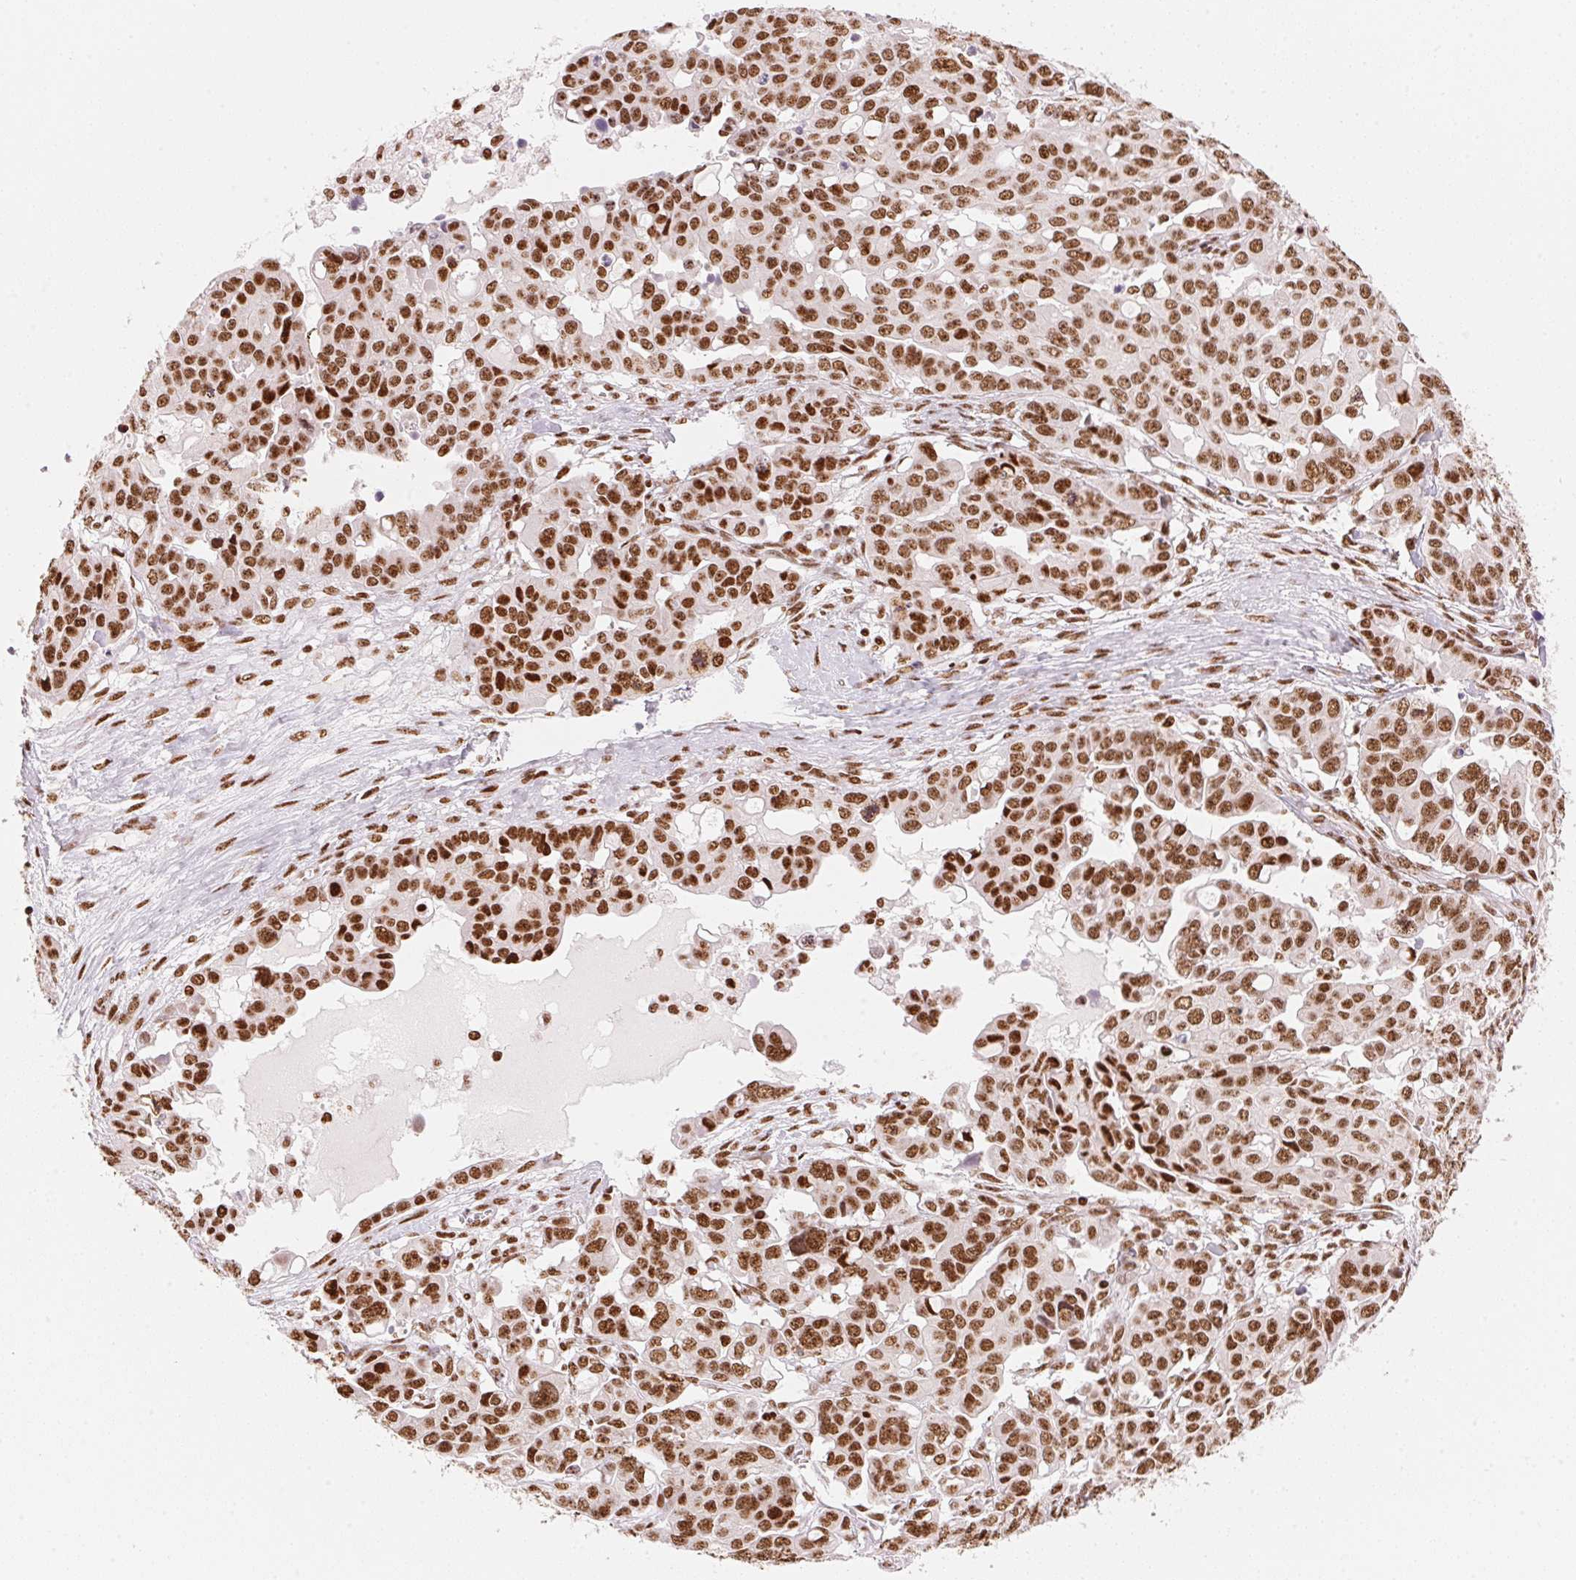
{"staining": {"intensity": "strong", "quantity": ">75%", "location": "nuclear"}, "tissue": "ovarian cancer", "cell_type": "Tumor cells", "image_type": "cancer", "snomed": [{"axis": "morphology", "description": "Carcinoma, endometroid"}, {"axis": "topography", "description": "Ovary"}], "caption": "Protein expression analysis of human endometroid carcinoma (ovarian) reveals strong nuclear expression in approximately >75% of tumor cells. Nuclei are stained in blue.", "gene": "NXF1", "patient": {"sex": "female", "age": 78}}